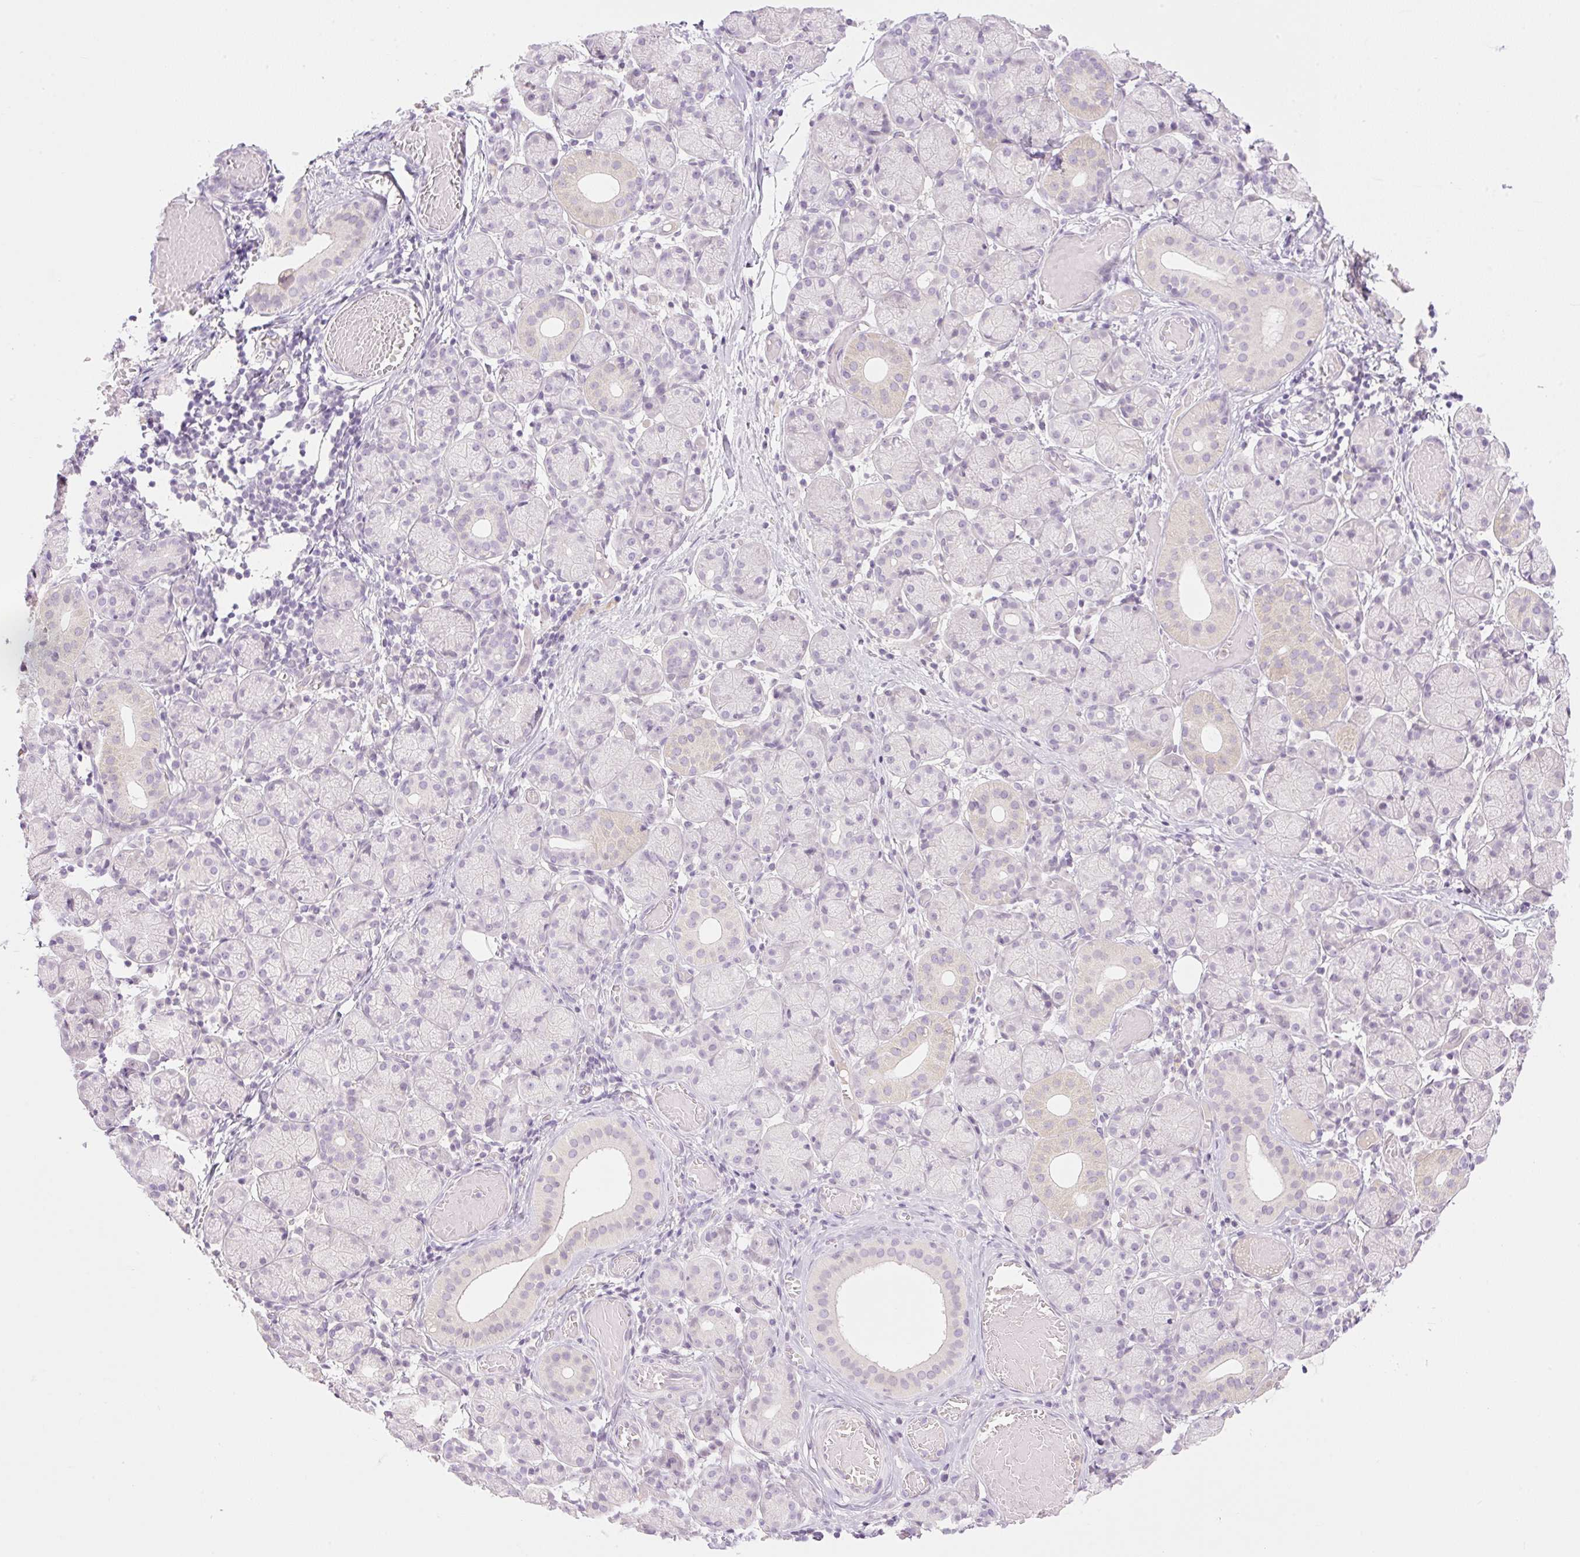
{"staining": {"intensity": "negative", "quantity": "none", "location": "none"}, "tissue": "salivary gland", "cell_type": "Glandular cells", "image_type": "normal", "snomed": [{"axis": "morphology", "description": "Normal tissue, NOS"}, {"axis": "topography", "description": "Salivary gland"}], "caption": "This is an immunohistochemistry photomicrograph of benign salivary gland. There is no expression in glandular cells.", "gene": "TBX15", "patient": {"sex": "female", "age": 24}}